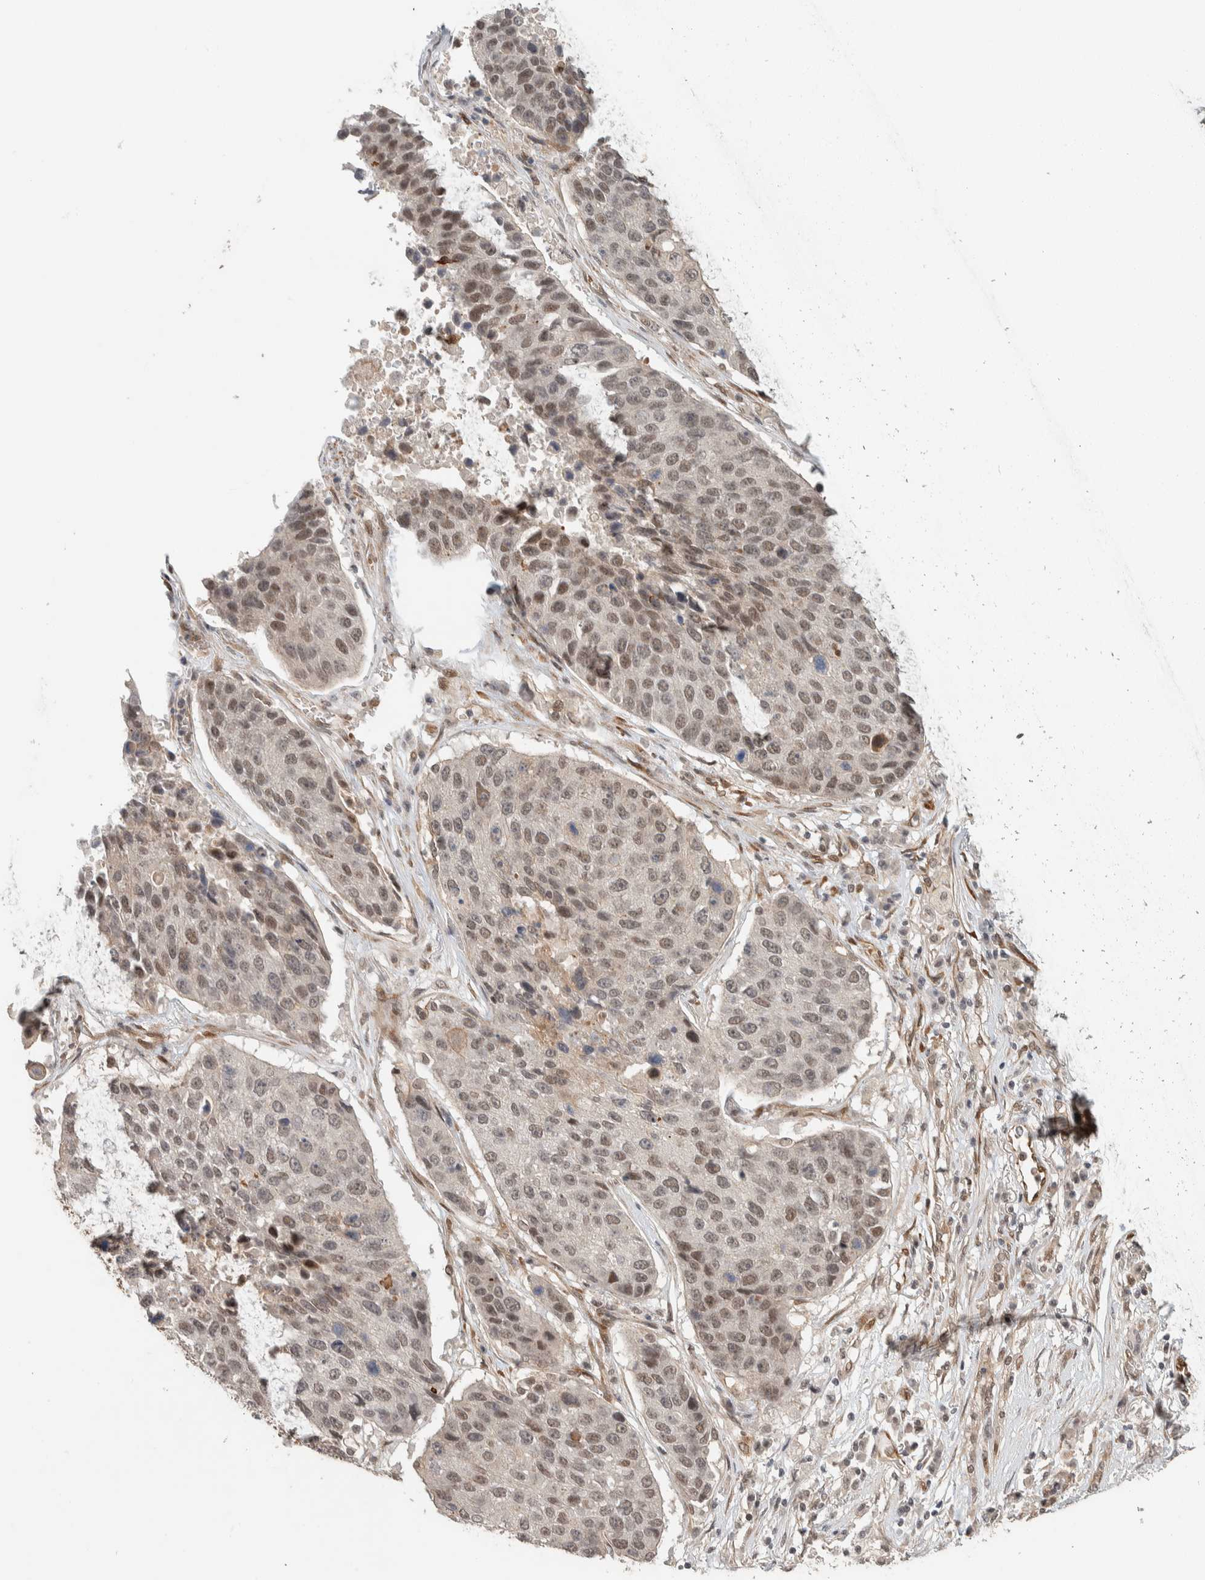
{"staining": {"intensity": "moderate", "quantity": "25%-75%", "location": "nuclear"}, "tissue": "lung cancer", "cell_type": "Tumor cells", "image_type": "cancer", "snomed": [{"axis": "morphology", "description": "Squamous cell carcinoma, NOS"}, {"axis": "topography", "description": "Lung"}], "caption": "Moderate nuclear expression for a protein is appreciated in approximately 25%-75% of tumor cells of lung cancer (squamous cell carcinoma) using IHC.", "gene": "ZBTB2", "patient": {"sex": "male", "age": 61}}